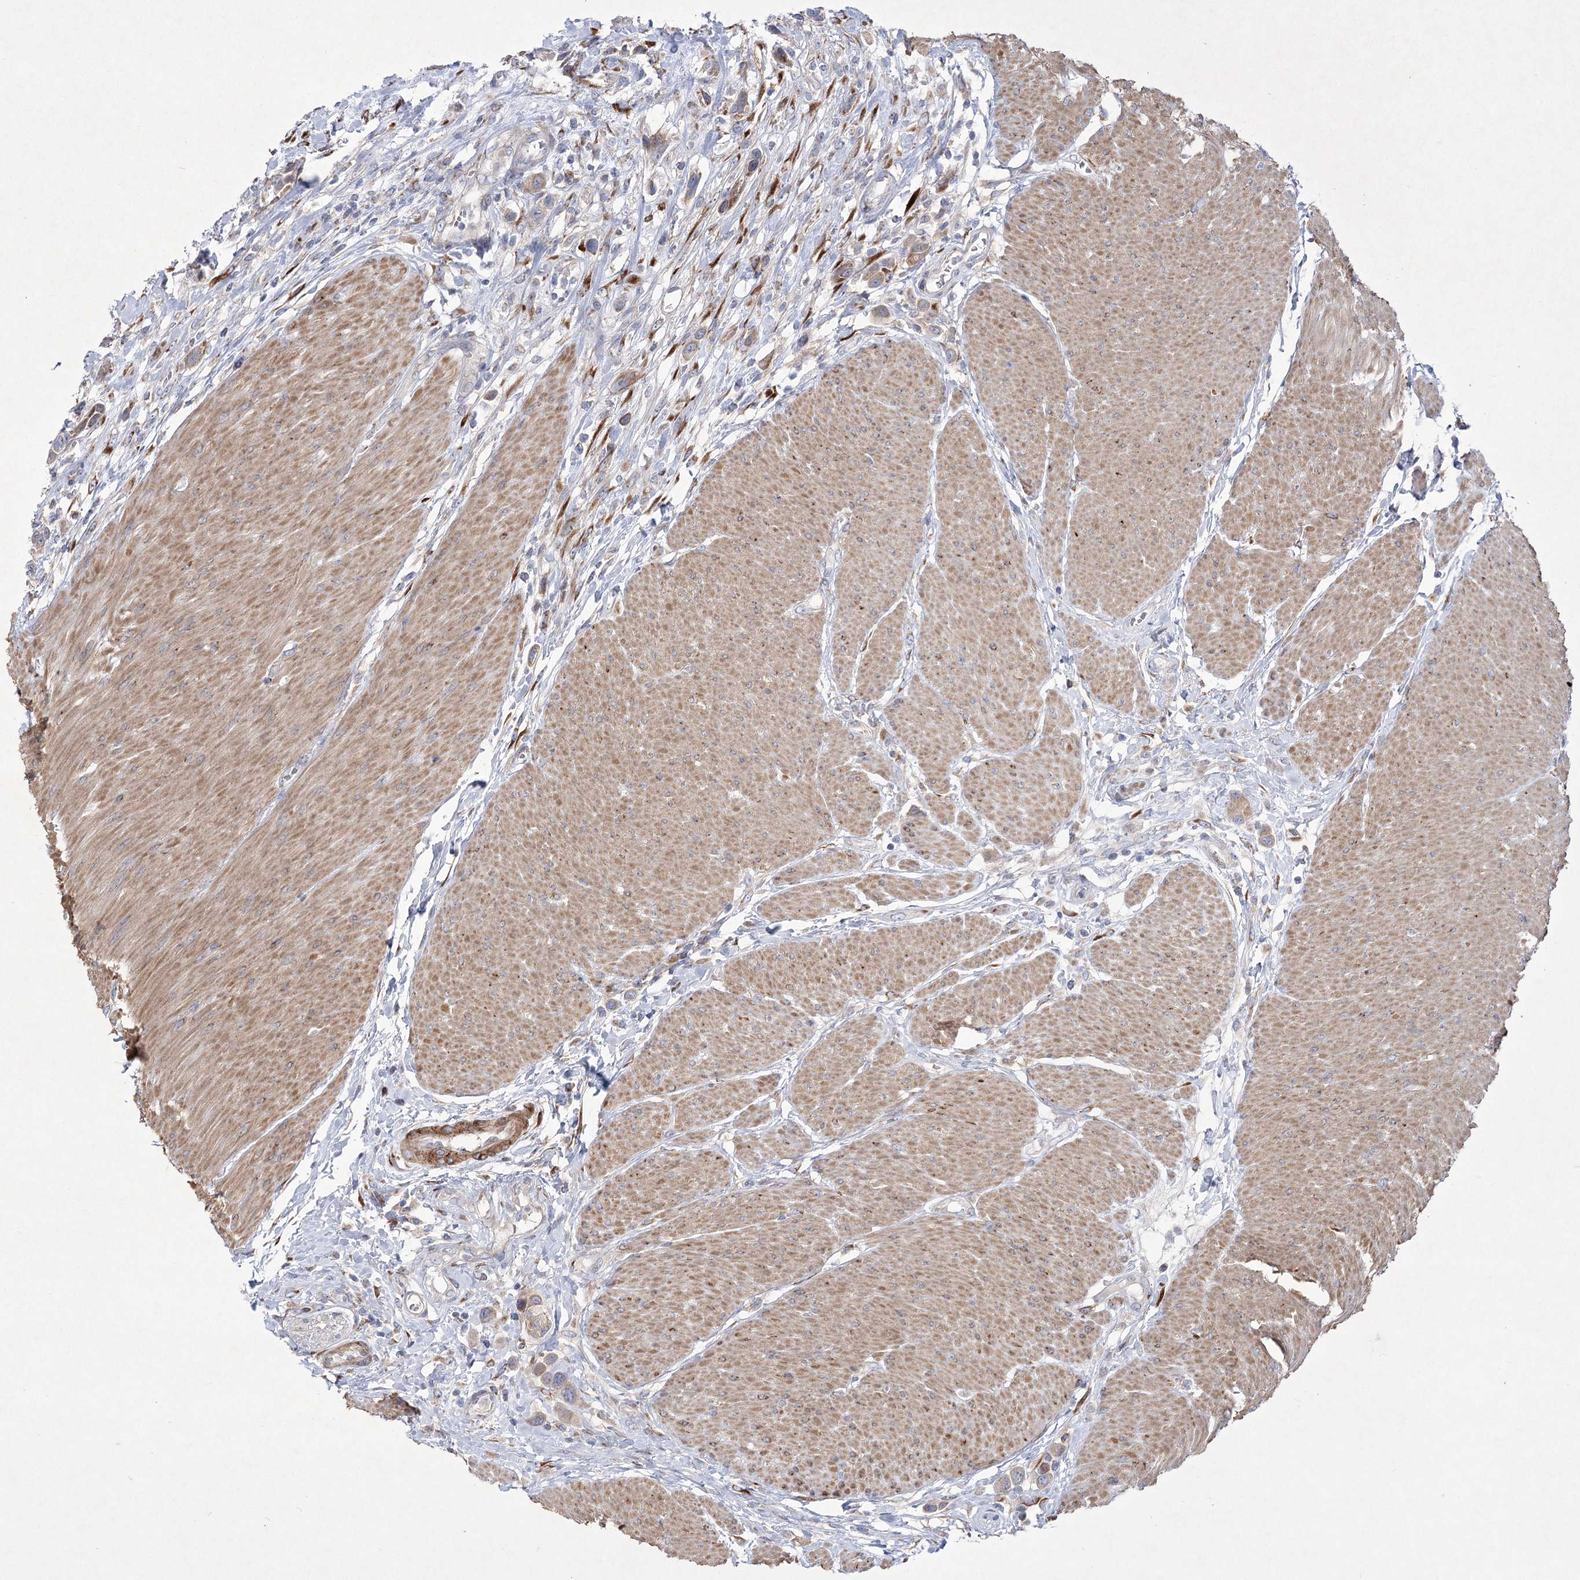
{"staining": {"intensity": "weak", "quantity": ">75%", "location": "cytoplasmic/membranous"}, "tissue": "urothelial cancer", "cell_type": "Tumor cells", "image_type": "cancer", "snomed": [{"axis": "morphology", "description": "Urothelial carcinoma, High grade"}, {"axis": "topography", "description": "Urinary bladder"}], "caption": "Immunohistochemical staining of urothelial cancer reveals weak cytoplasmic/membranous protein positivity in approximately >75% of tumor cells.", "gene": "ARFGEF3", "patient": {"sex": "male", "age": 50}}